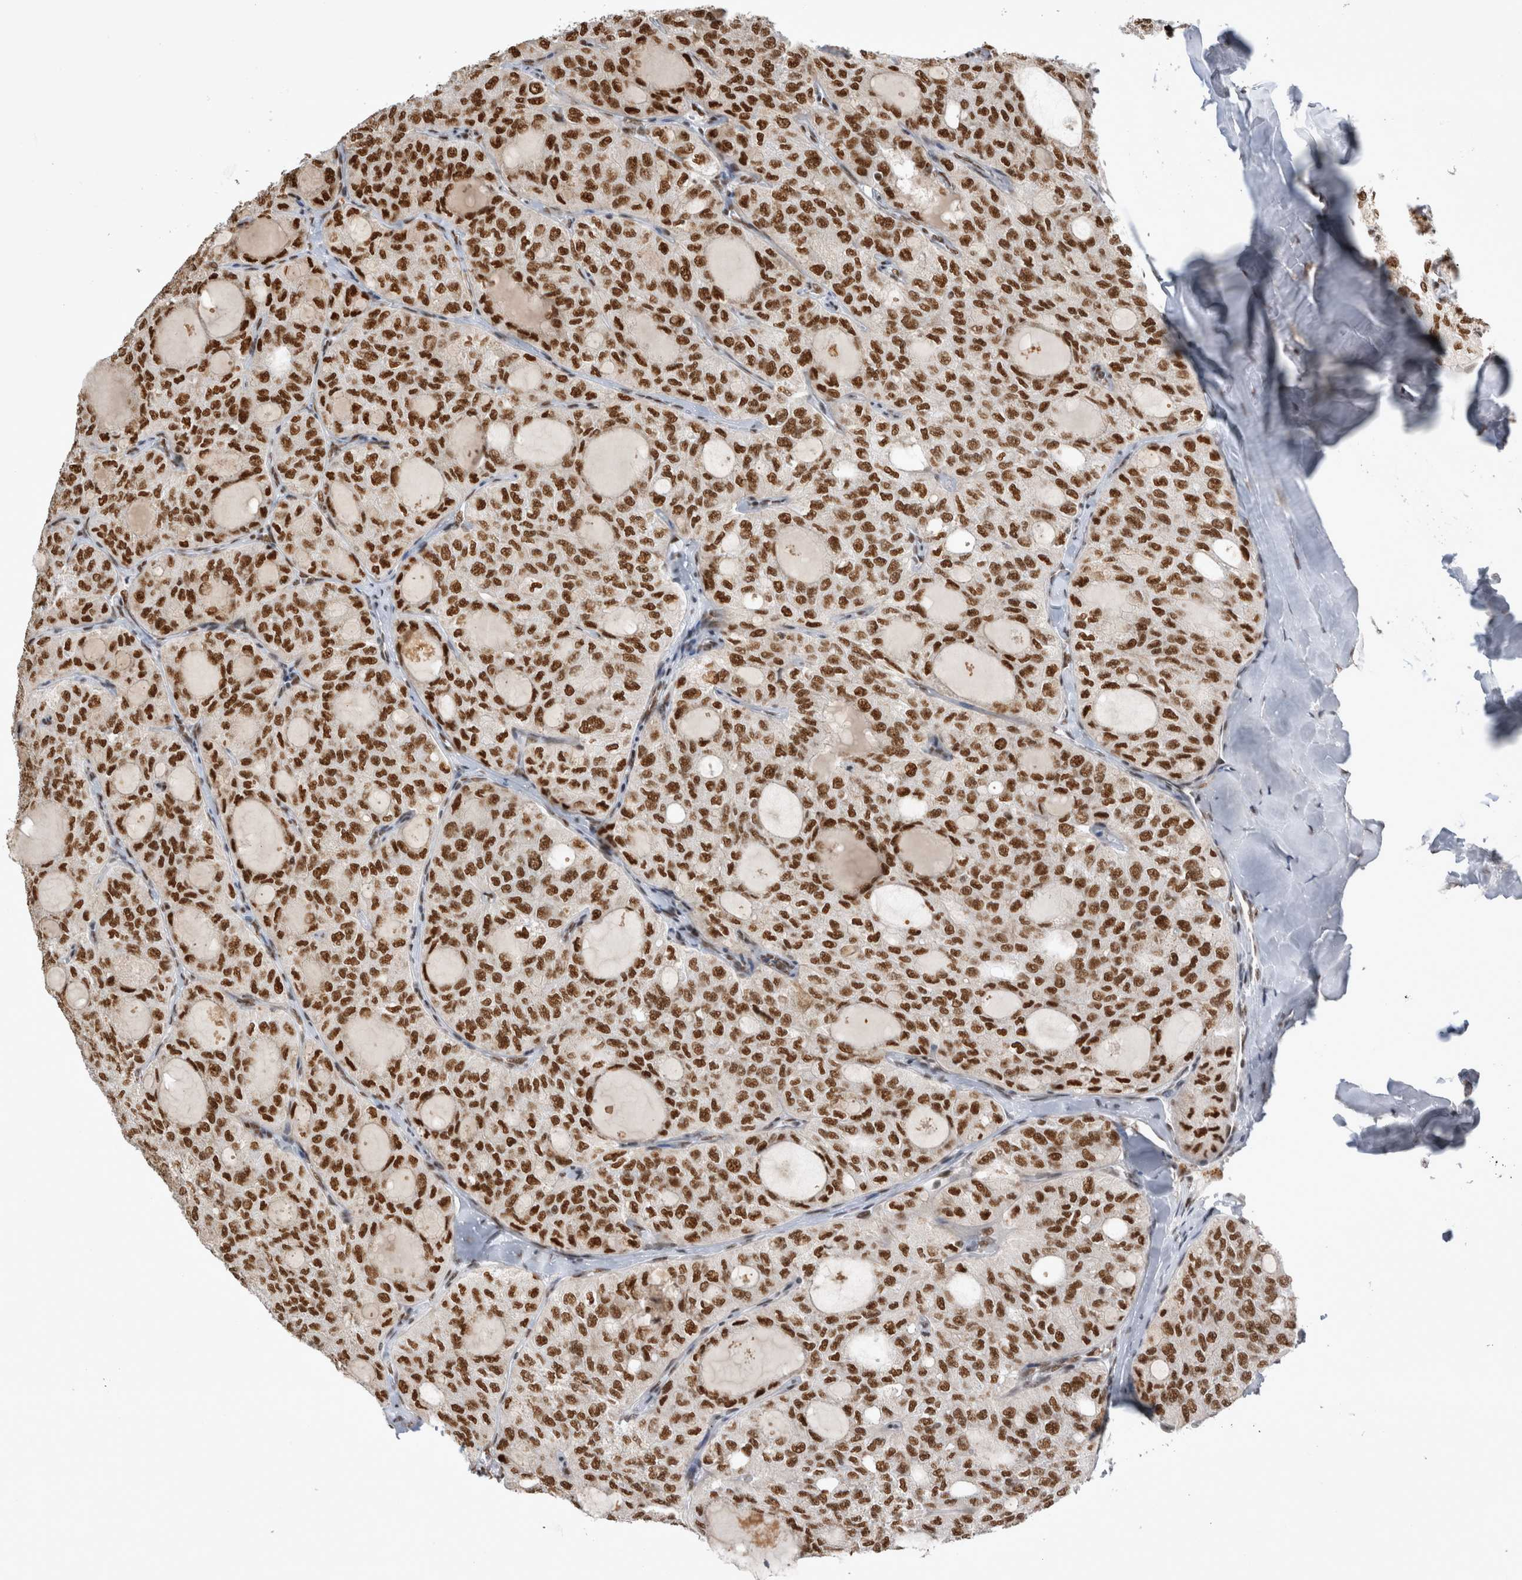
{"staining": {"intensity": "strong", "quantity": ">75%", "location": "nuclear"}, "tissue": "thyroid cancer", "cell_type": "Tumor cells", "image_type": "cancer", "snomed": [{"axis": "morphology", "description": "Follicular adenoma carcinoma, NOS"}, {"axis": "topography", "description": "Thyroid gland"}], "caption": "Thyroid cancer stained with a protein marker reveals strong staining in tumor cells.", "gene": "EYA2", "patient": {"sex": "male", "age": 75}}